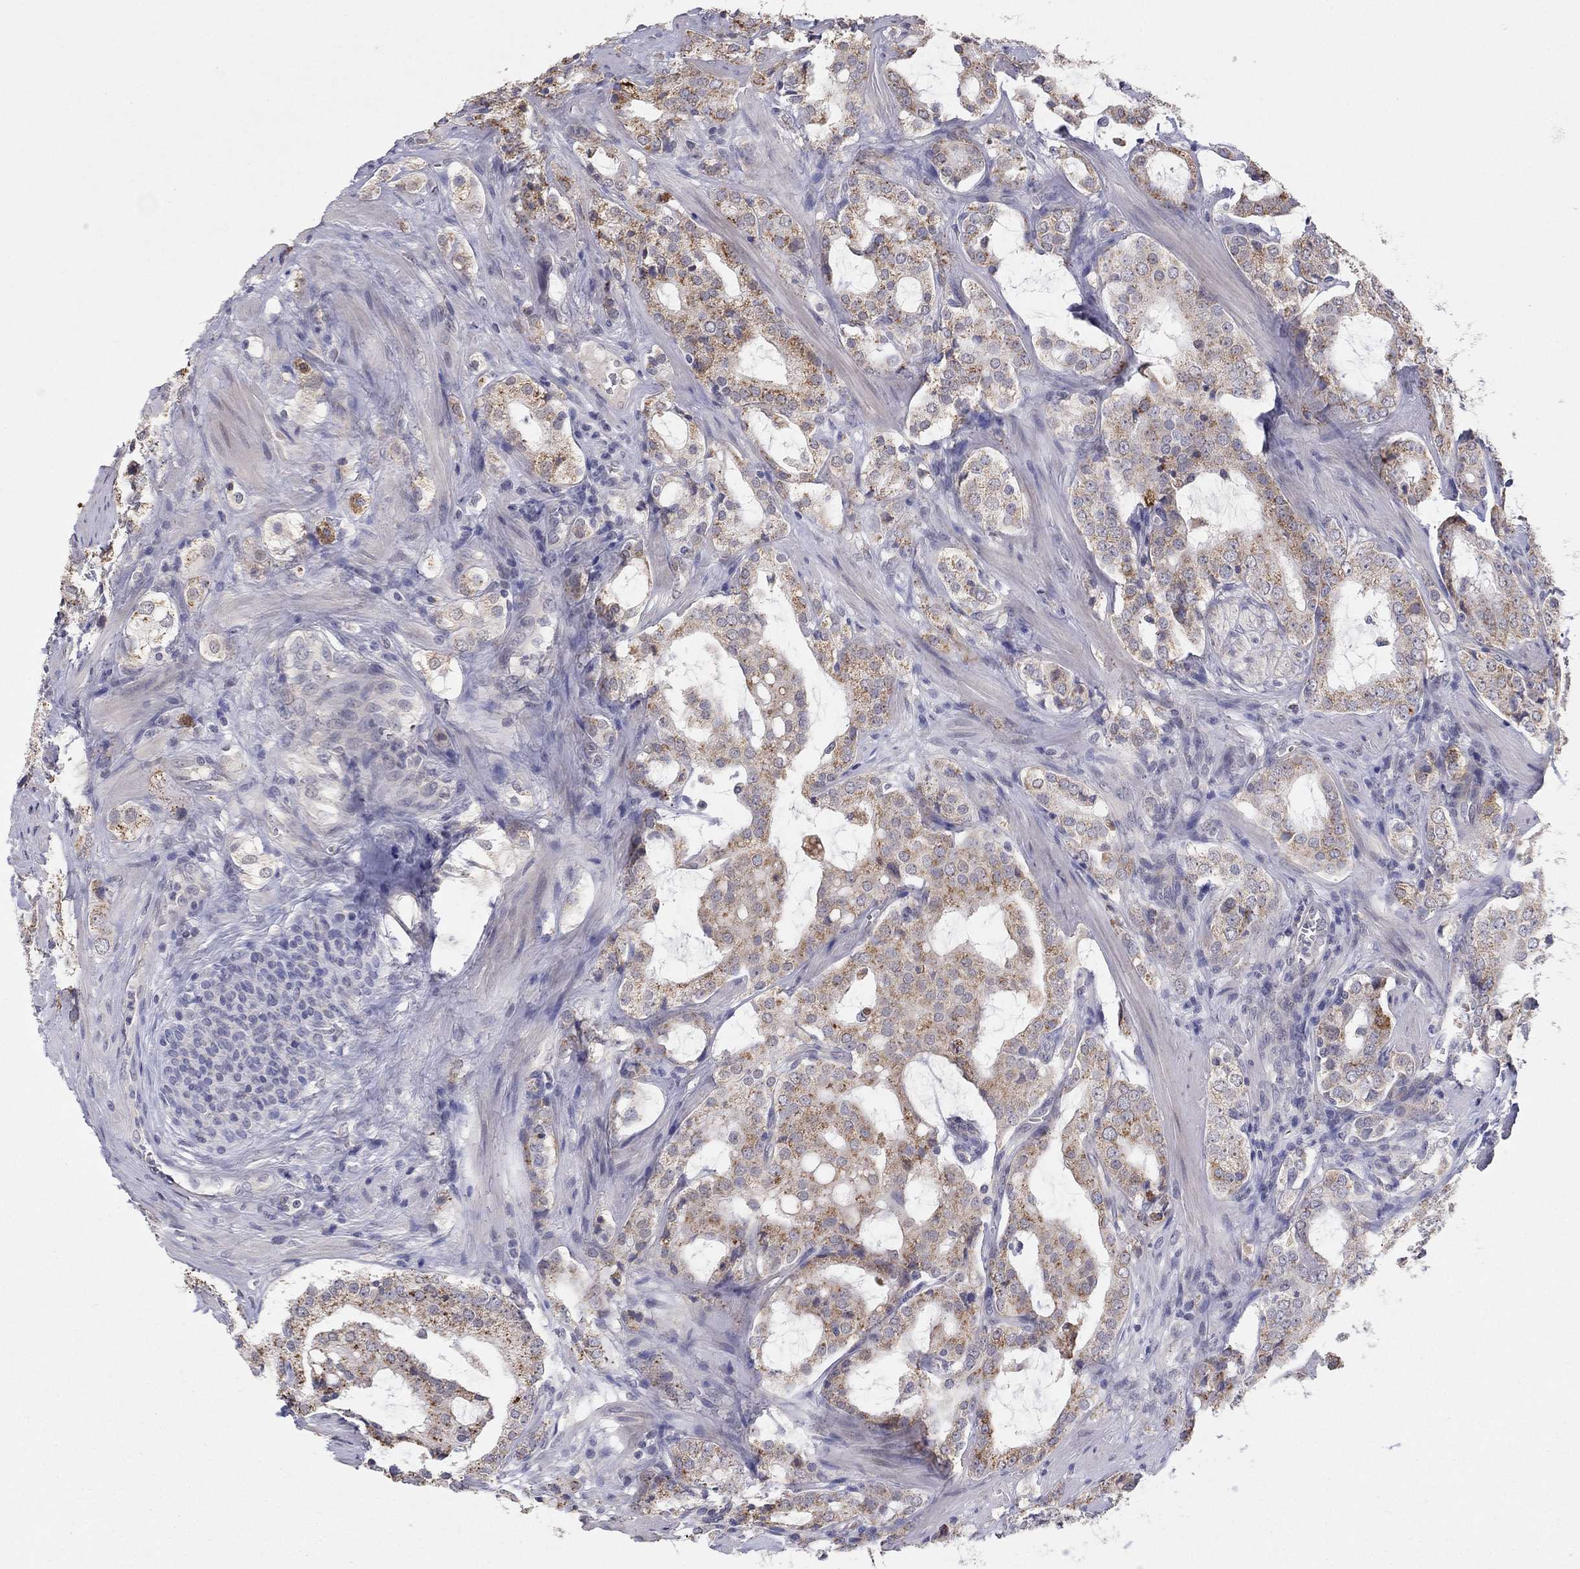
{"staining": {"intensity": "moderate", "quantity": "25%-75%", "location": "cytoplasmic/membranous"}, "tissue": "prostate cancer", "cell_type": "Tumor cells", "image_type": "cancer", "snomed": [{"axis": "morphology", "description": "Adenocarcinoma, NOS"}, {"axis": "topography", "description": "Prostate"}], "caption": "Moderate cytoplasmic/membranous staining is present in approximately 25%-75% of tumor cells in prostate cancer (adenocarcinoma).", "gene": "CRACDL", "patient": {"sex": "male", "age": 66}}